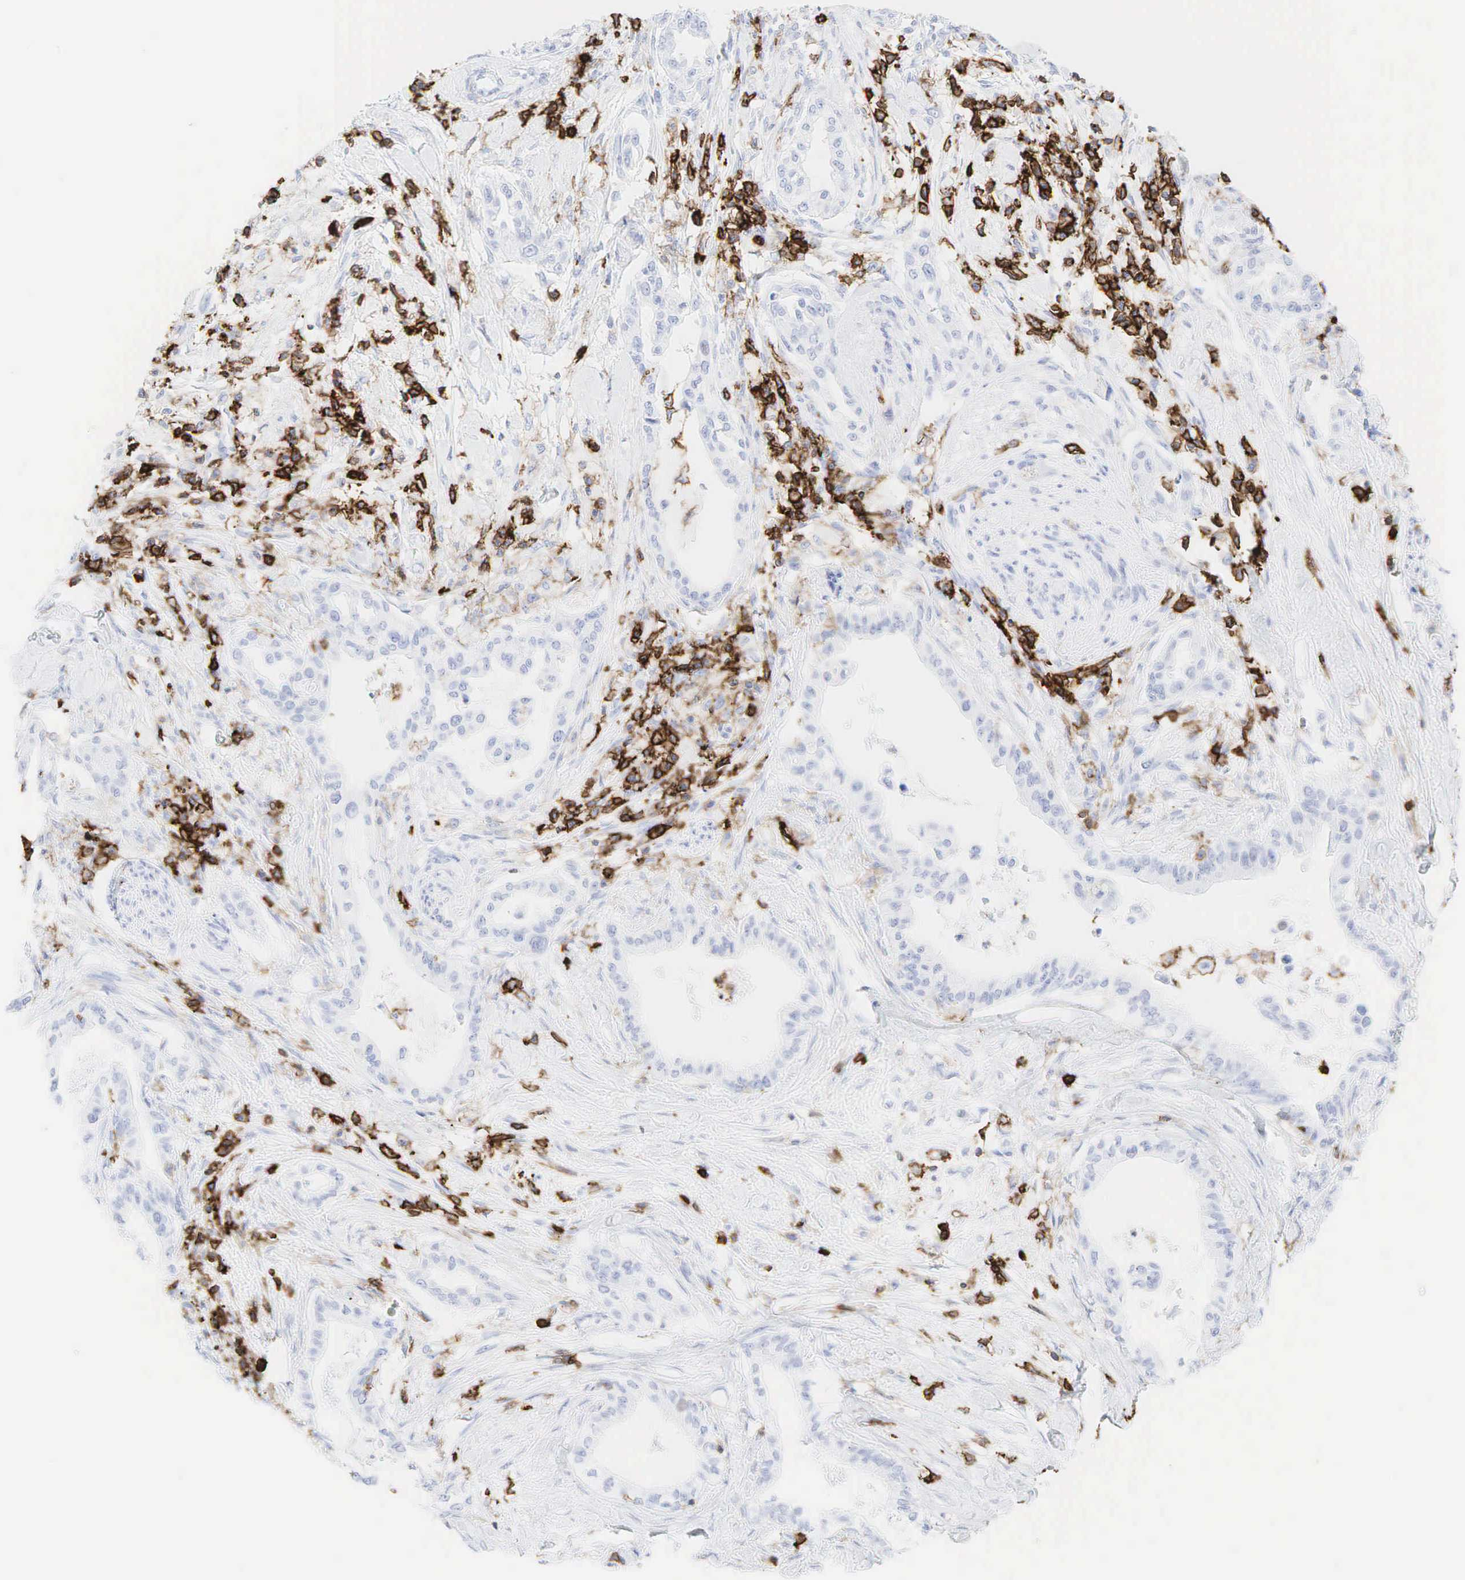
{"staining": {"intensity": "negative", "quantity": "none", "location": "none"}, "tissue": "pancreatic cancer", "cell_type": "Tumor cells", "image_type": "cancer", "snomed": [{"axis": "morphology", "description": "Adenocarcinoma, NOS"}, {"axis": "topography", "description": "Pancreas"}], "caption": "DAB immunohistochemical staining of pancreatic cancer (adenocarcinoma) demonstrates no significant staining in tumor cells. (DAB (3,3'-diaminobenzidine) IHC visualized using brightfield microscopy, high magnification).", "gene": "PTPRC", "patient": {"sex": "female", "age": 64}}